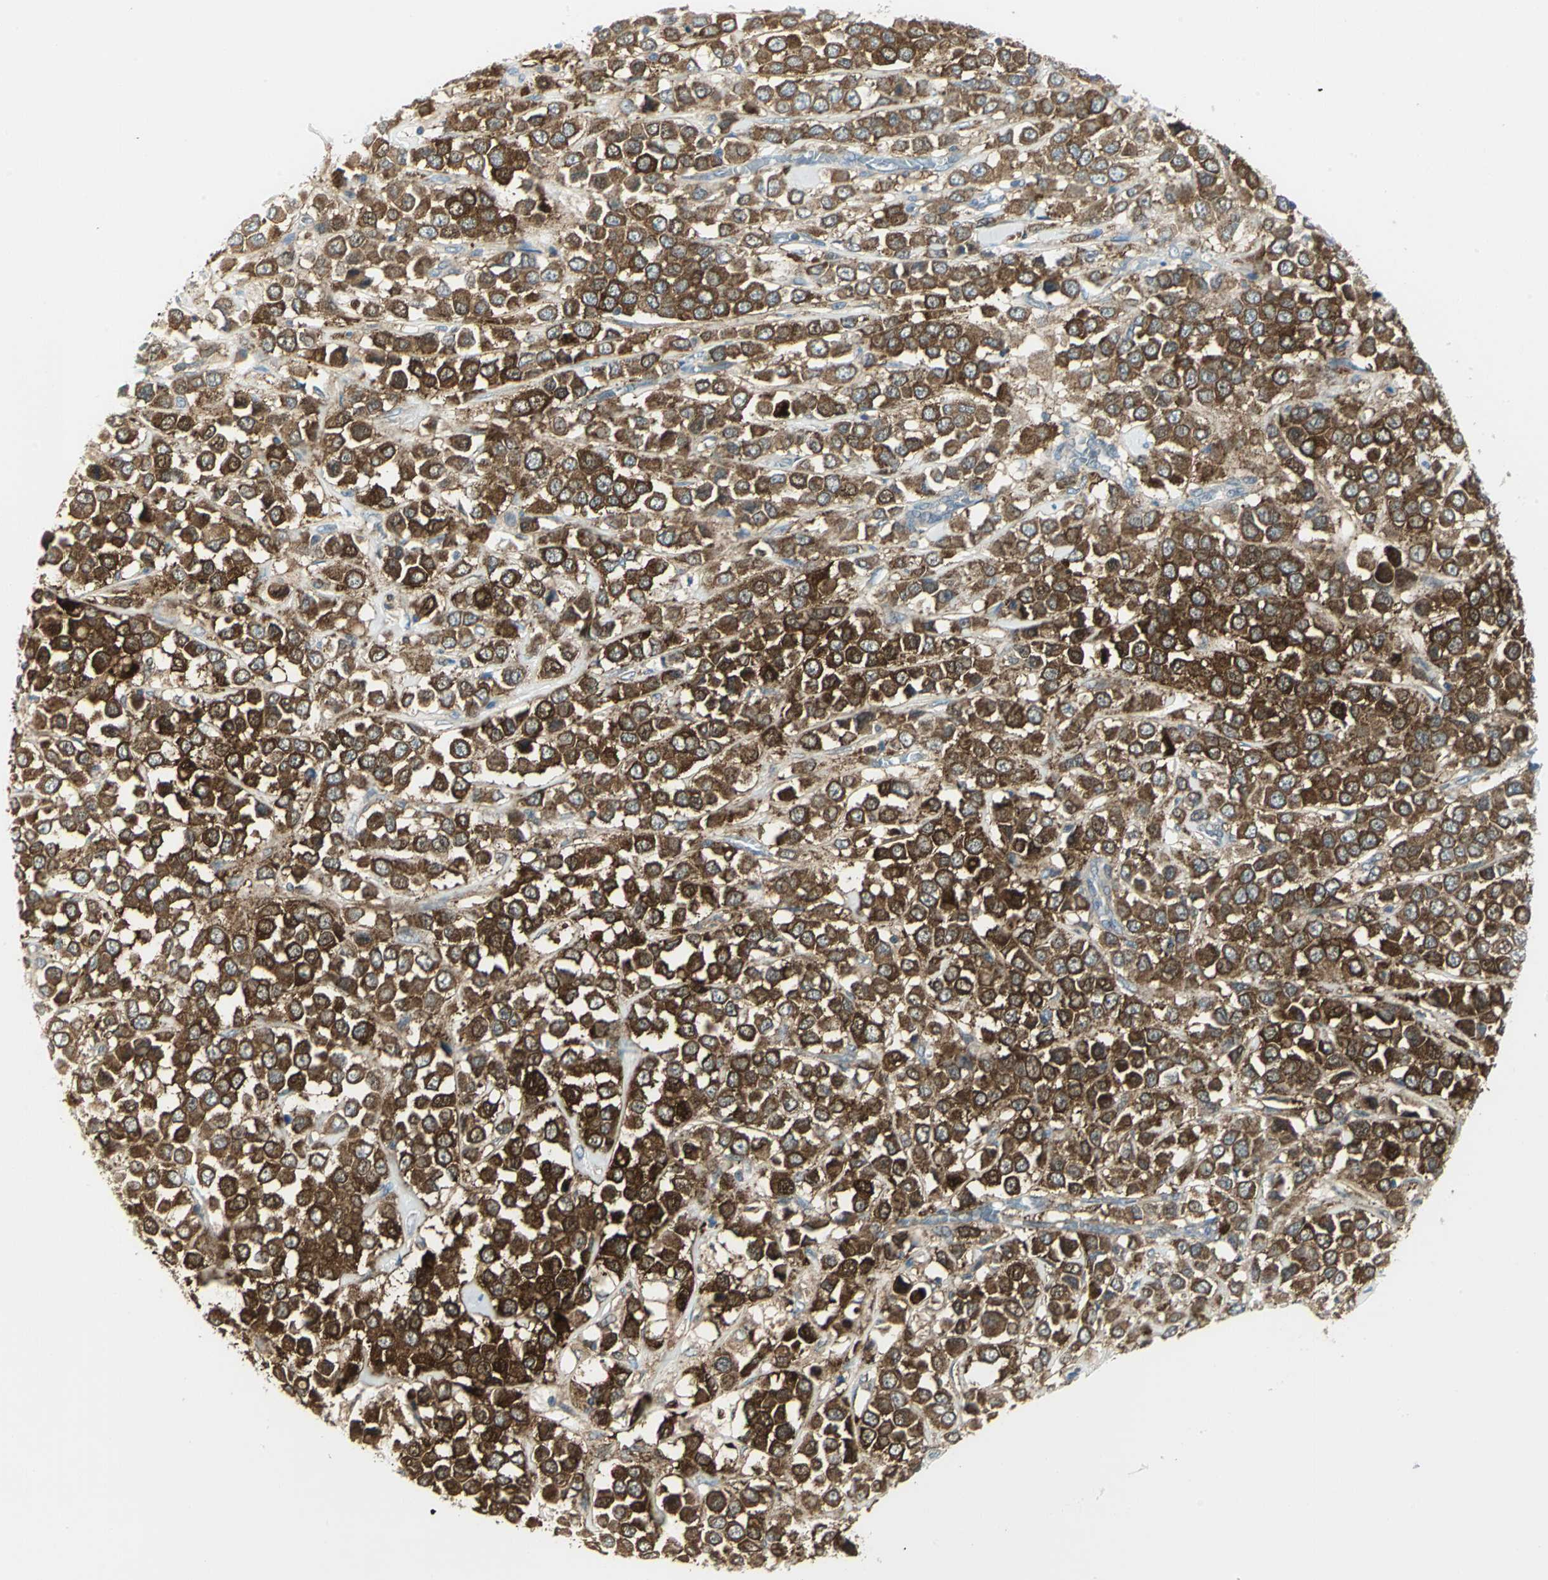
{"staining": {"intensity": "strong", "quantity": ">75%", "location": "cytoplasmic/membranous"}, "tissue": "breast cancer", "cell_type": "Tumor cells", "image_type": "cancer", "snomed": [{"axis": "morphology", "description": "Duct carcinoma"}, {"axis": "topography", "description": "Breast"}], "caption": "Protein expression analysis of human breast cancer (invasive ductal carcinoma) reveals strong cytoplasmic/membranous expression in approximately >75% of tumor cells. (brown staining indicates protein expression, while blue staining denotes nuclei).", "gene": "ALDOA", "patient": {"sex": "female", "age": 61}}